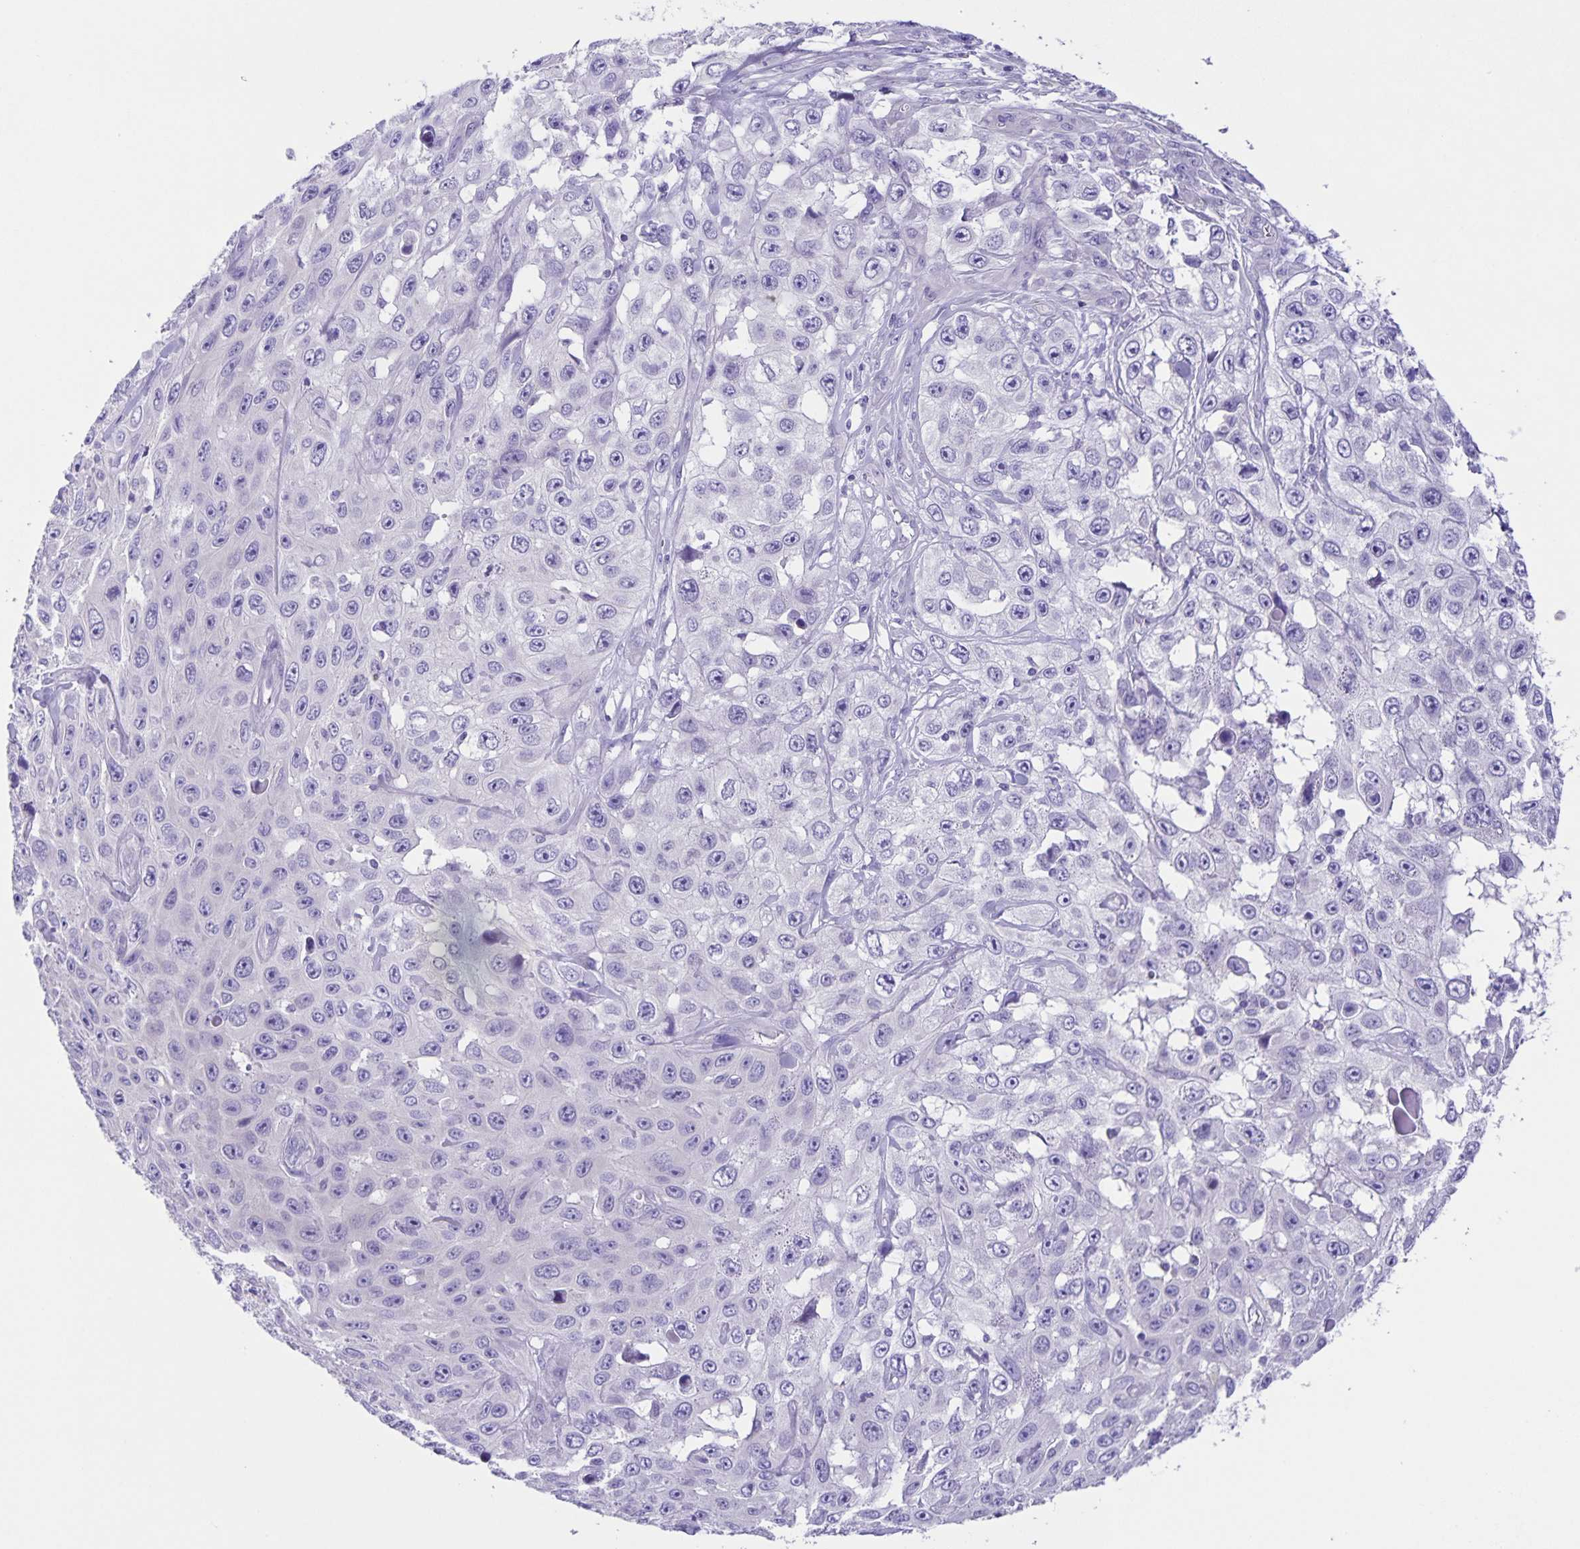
{"staining": {"intensity": "negative", "quantity": "none", "location": "none"}, "tissue": "skin cancer", "cell_type": "Tumor cells", "image_type": "cancer", "snomed": [{"axis": "morphology", "description": "Squamous cell carcinoma, NOS"}, {"axis": "topography", "description": "Skin"}], "caption": "Immunohistochemical staining of skin cancer (squamous cell carcinoma) demonstrates no significant expression in tumor cells.", "gene": "CAPSL", "patient": {"sex": "male", "age": 82}}